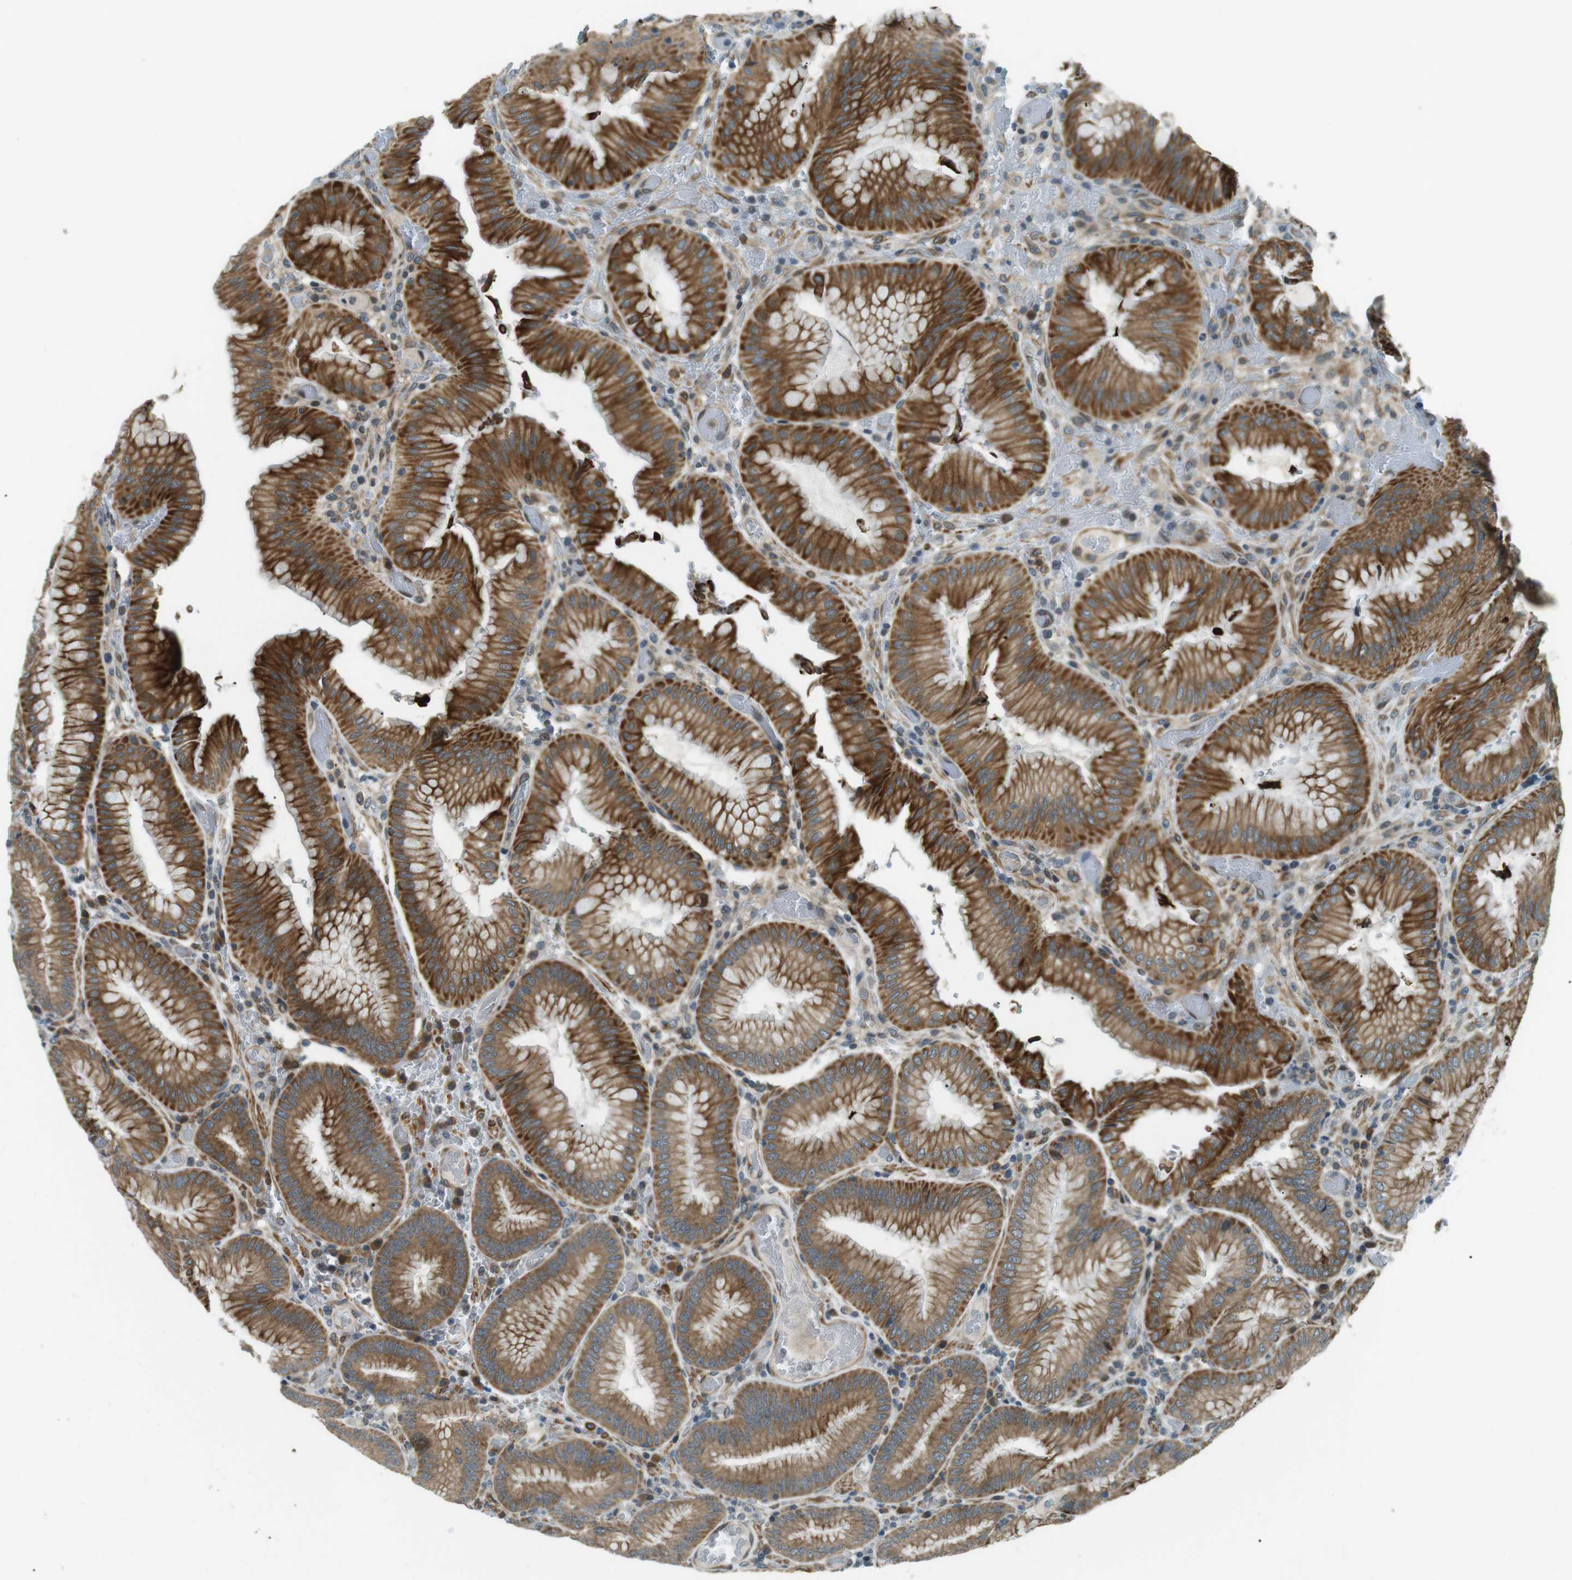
{"staining": {"intensity": "moderate", "quantity": ">75%", "location": "cytoplasmic/membranous"}, "tissue": "stomach", "cell_type": "Glandular cells", "image_type": "normal", "snomed": [{"axis": "morphology", "description": "Normal tissue, NOS"}, {"axis": "morphology", "description": "Carcinoid, malignant, NOS"}, {"axis": "topography", "description": "Stomach, upper"}], "caption": "Glandular cells exhibit moderate cytoplasmic/membranous expression in about >75% of cells in benign stomach.", "gene": "TMEM74", "patient": {"sex": "male", "age": 39}}